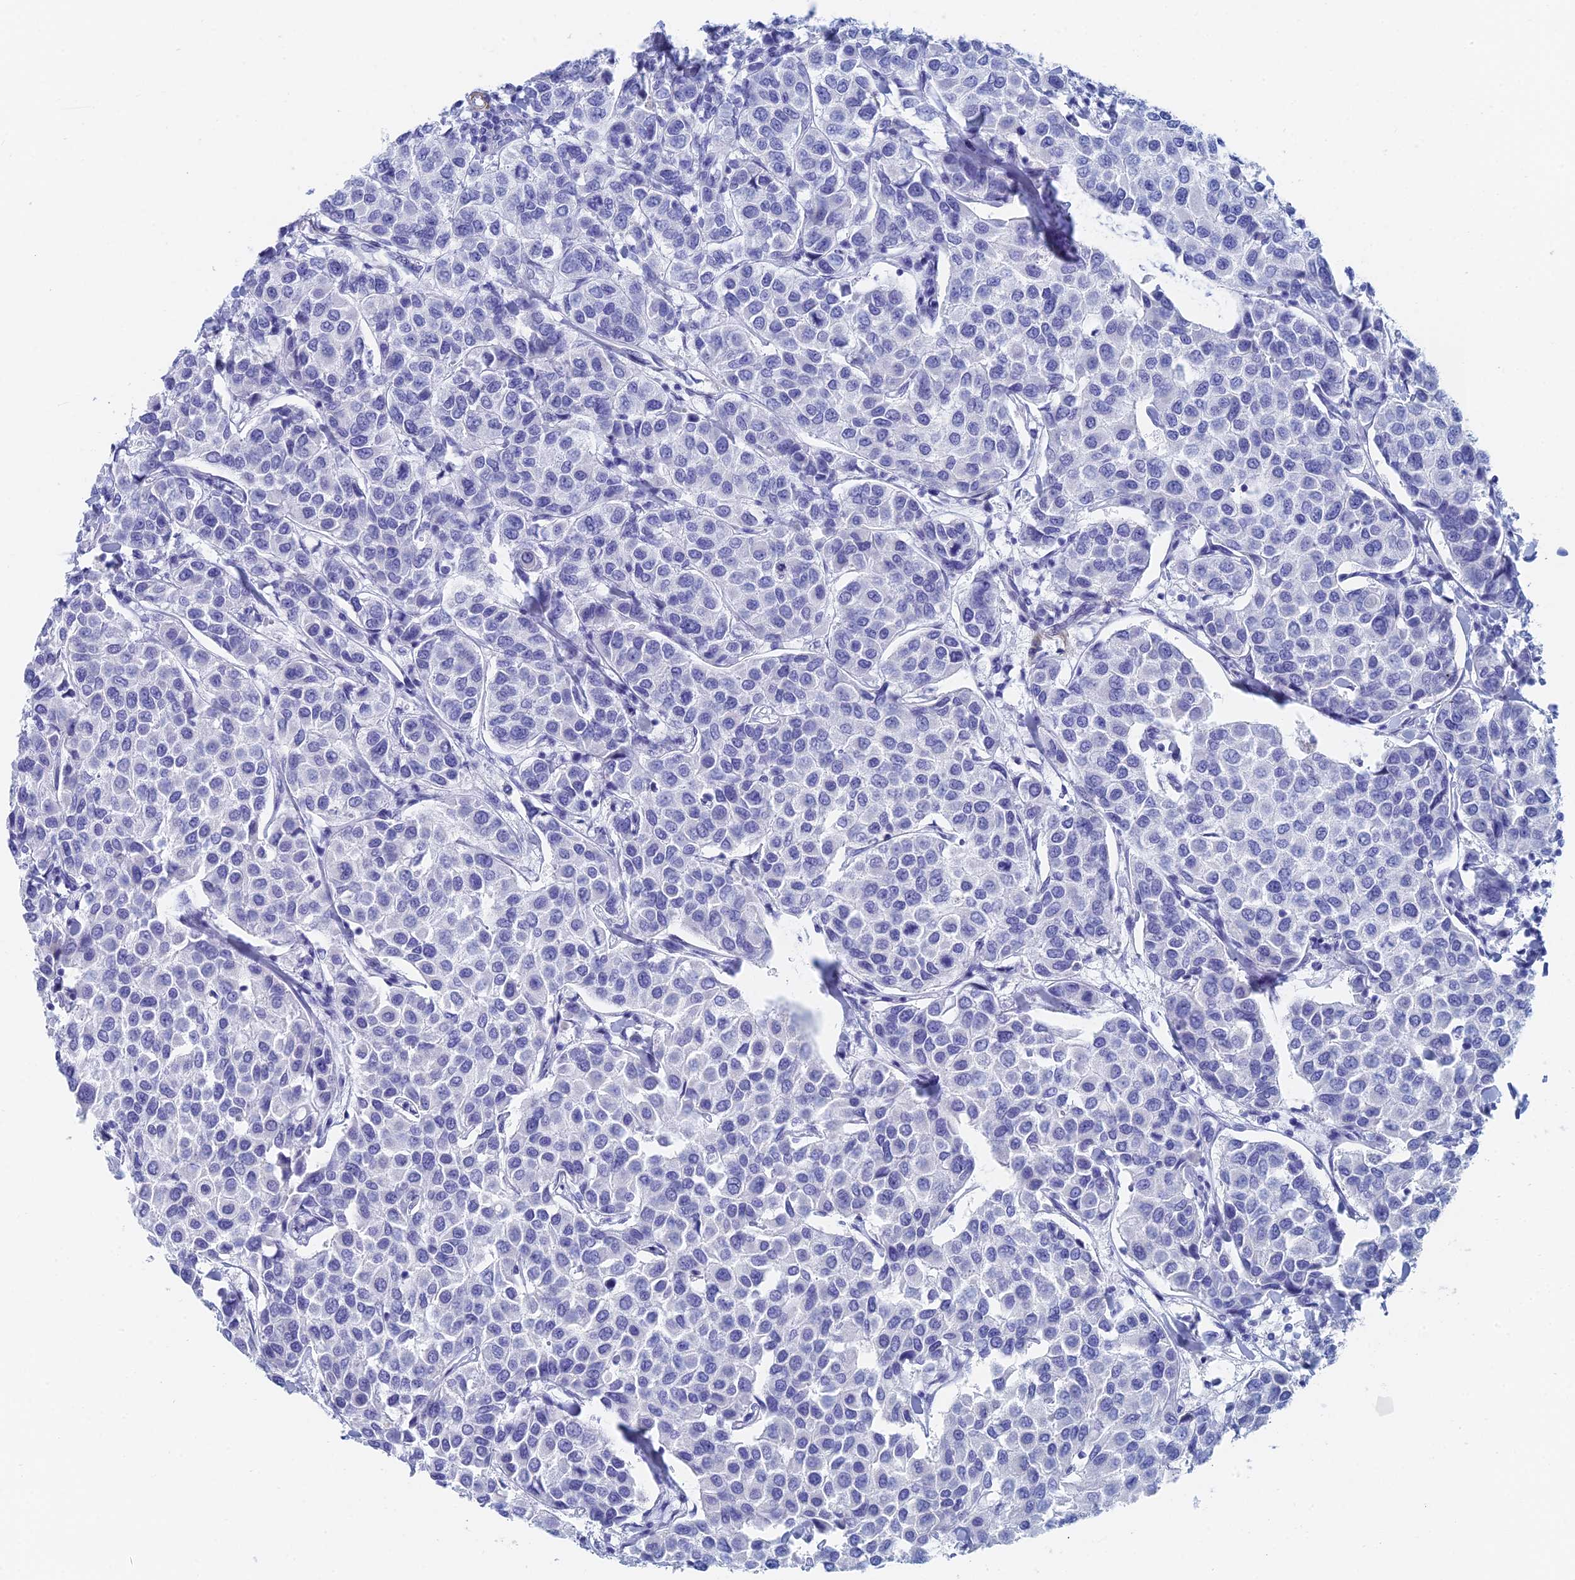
{"staining": {"intensity": "negative", "quantity": "none", "location": "none"}, "tissue": "breast cancer", "cell_type": "Tumor cells", "image_type": "cancer", "snomed": [{"axis": "morphology", "description": "Duct carcinoma"}, {"axis": "topography", "description": "Breast"}], "caption": "Breast invasive ductal carcinoma was stained to show a protein in brown. There is no significant expression in tumor cells.", "gene": "KCNK18", "patient": {"sex": "female", "age": 55}}